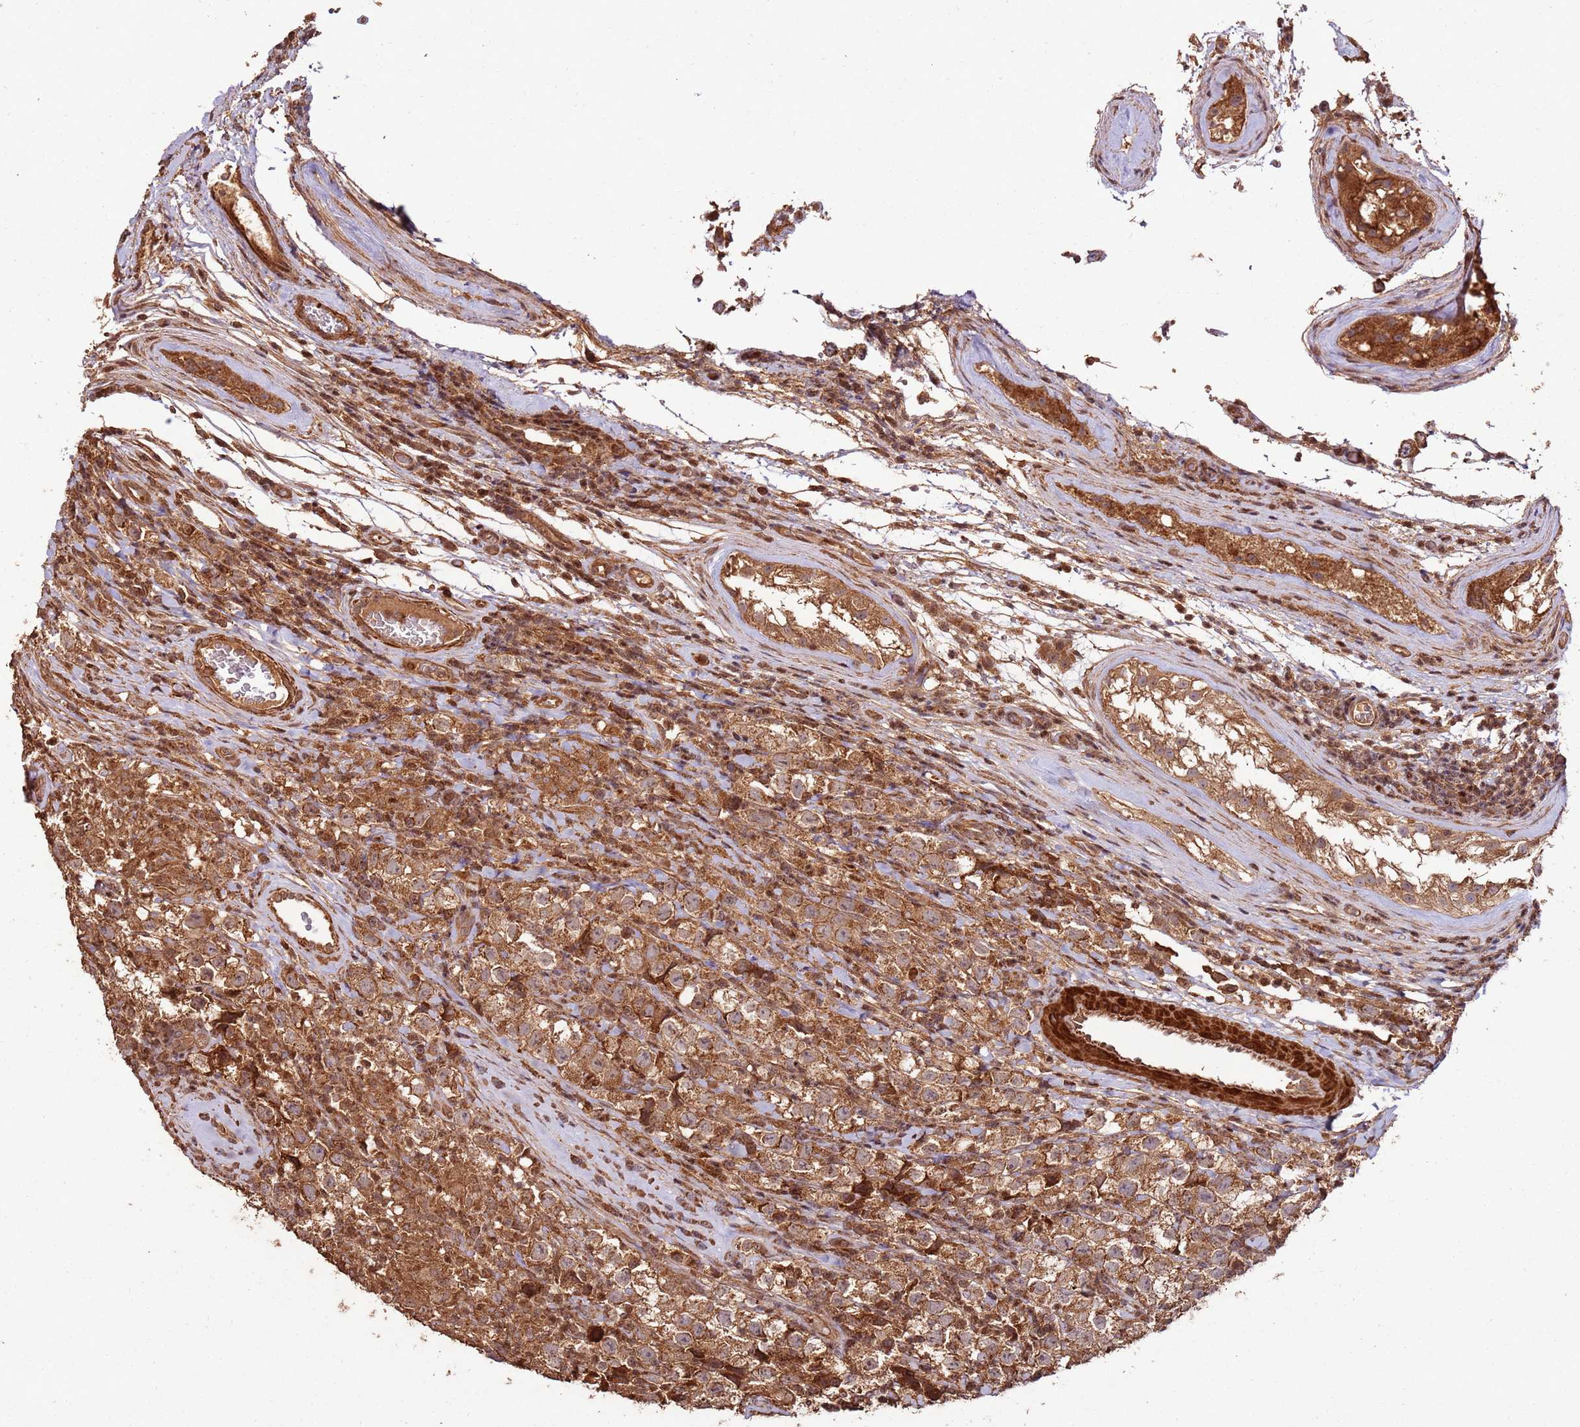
{"staining": {"intensity": "strong", "quantity": ">75%", "location": "cytoplasmic/membranous"}, "tissue": "testis cancer", "cell_type": "Tumor cells", "image_type": "cancer", "snomed": [{"axis": "morphology", "description": "Seminoma, NOS"}, {"axis": "morphology", "description": "Carcinoma, Embryonal, NOS"}, {"axis": "topography", "description": "Testis"}], "caption": "Strong cytoplasmic/membranous staining for a protein is identified in approximately >75% of tumor cells of testis seminoma using immunohistochemistry.", "gene": "FAM186A", "patient": {"sex": "male", "age": 41}}